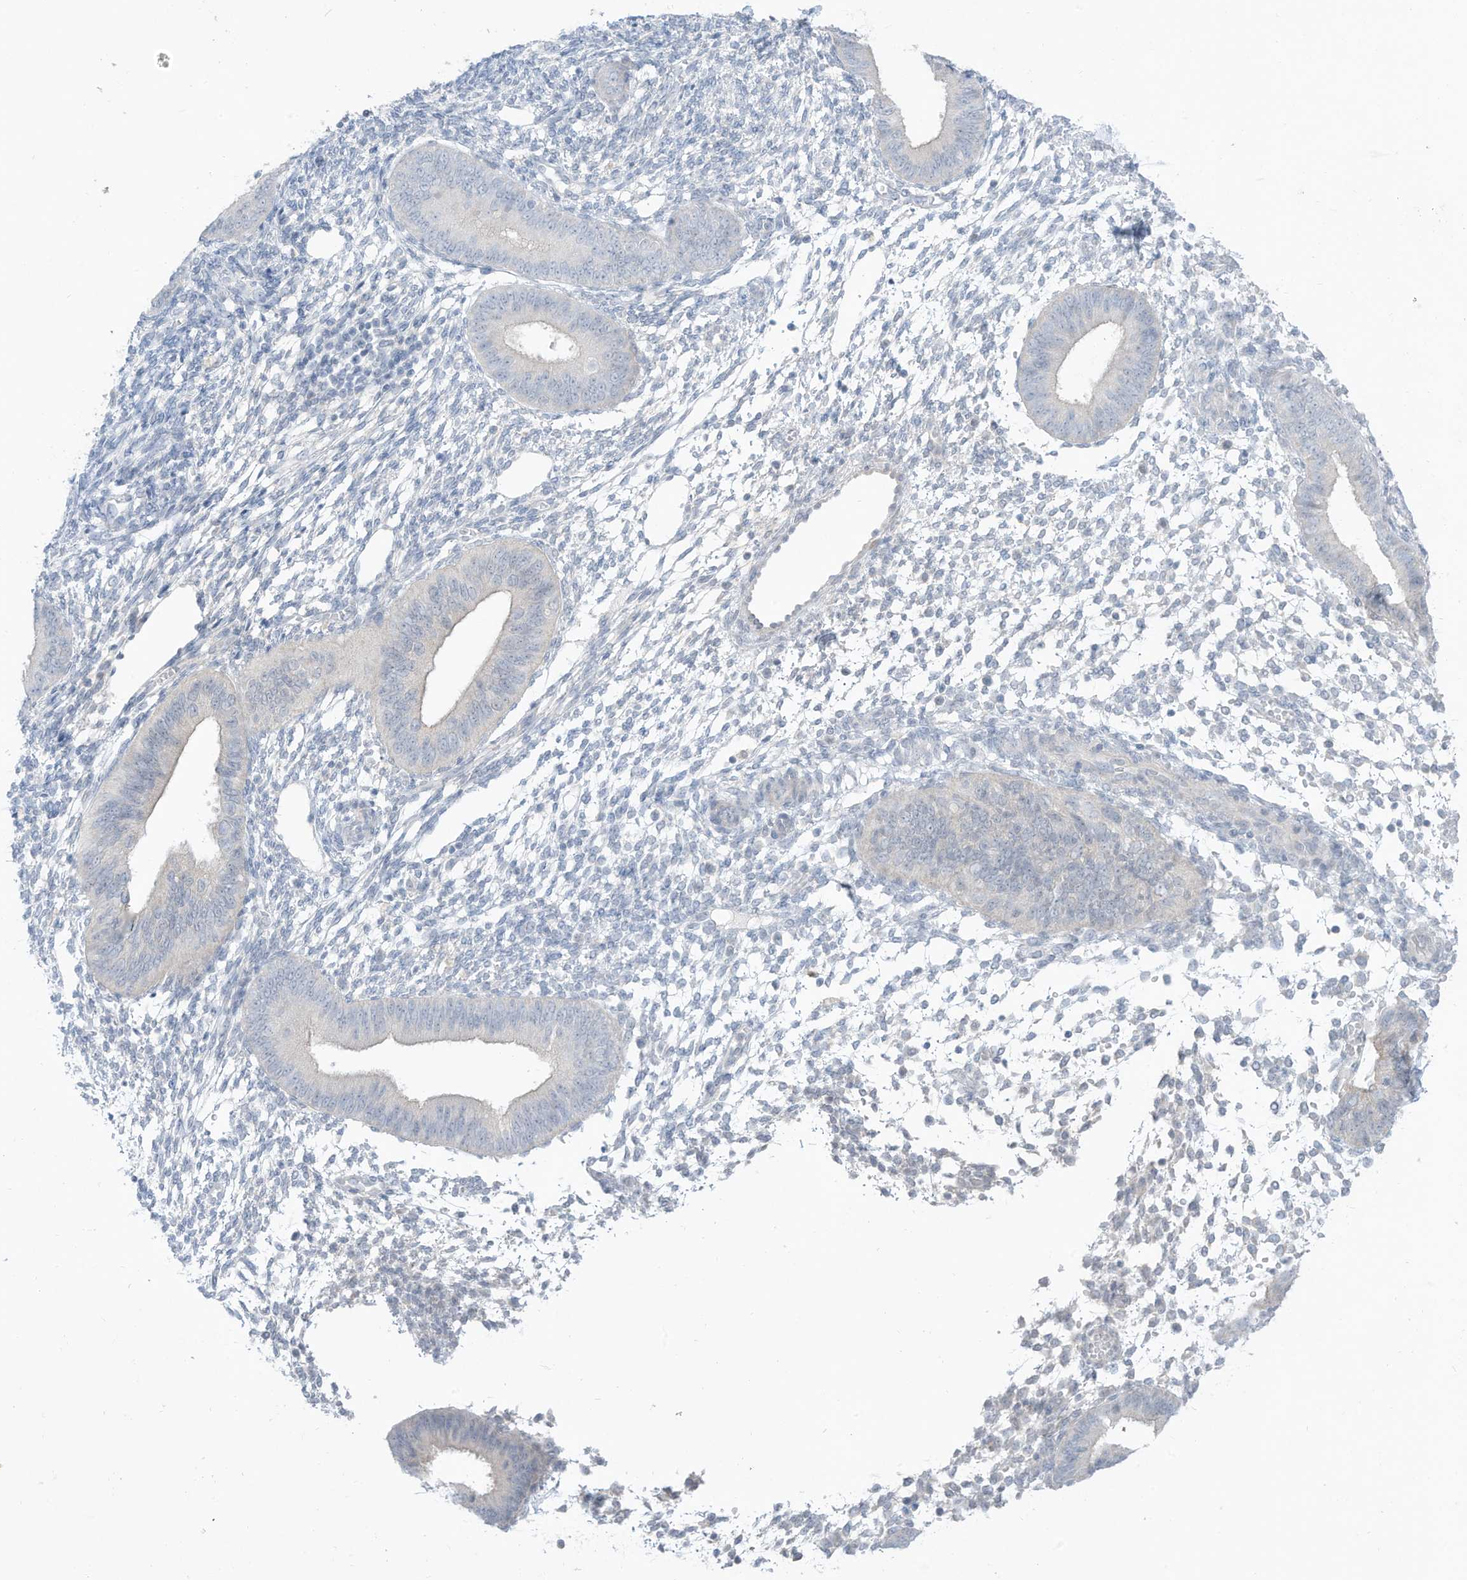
{"staining": {"intensity": "negative", "quantity": "none", "location": "none"}, "tissue": "endometrium", "cell_type": "Cells in endometrial stroma", "image_type": "normal", "snomed": [{"axis": "morphology", "description": "Normal tissue, NOS"}, {"axis": "topography", "description": "Uterus"}, {"axis": "topography", "description": "Endometrium"}], "caption": "This is a histopathology image of IHC staining of benign endometrium, which shows no staining in cells in endometrial stroma. (DAB immunohistochemistry (IHC), high magnification).", "gene": "OGT", "patient": {"sex": "female", "age": 48}}